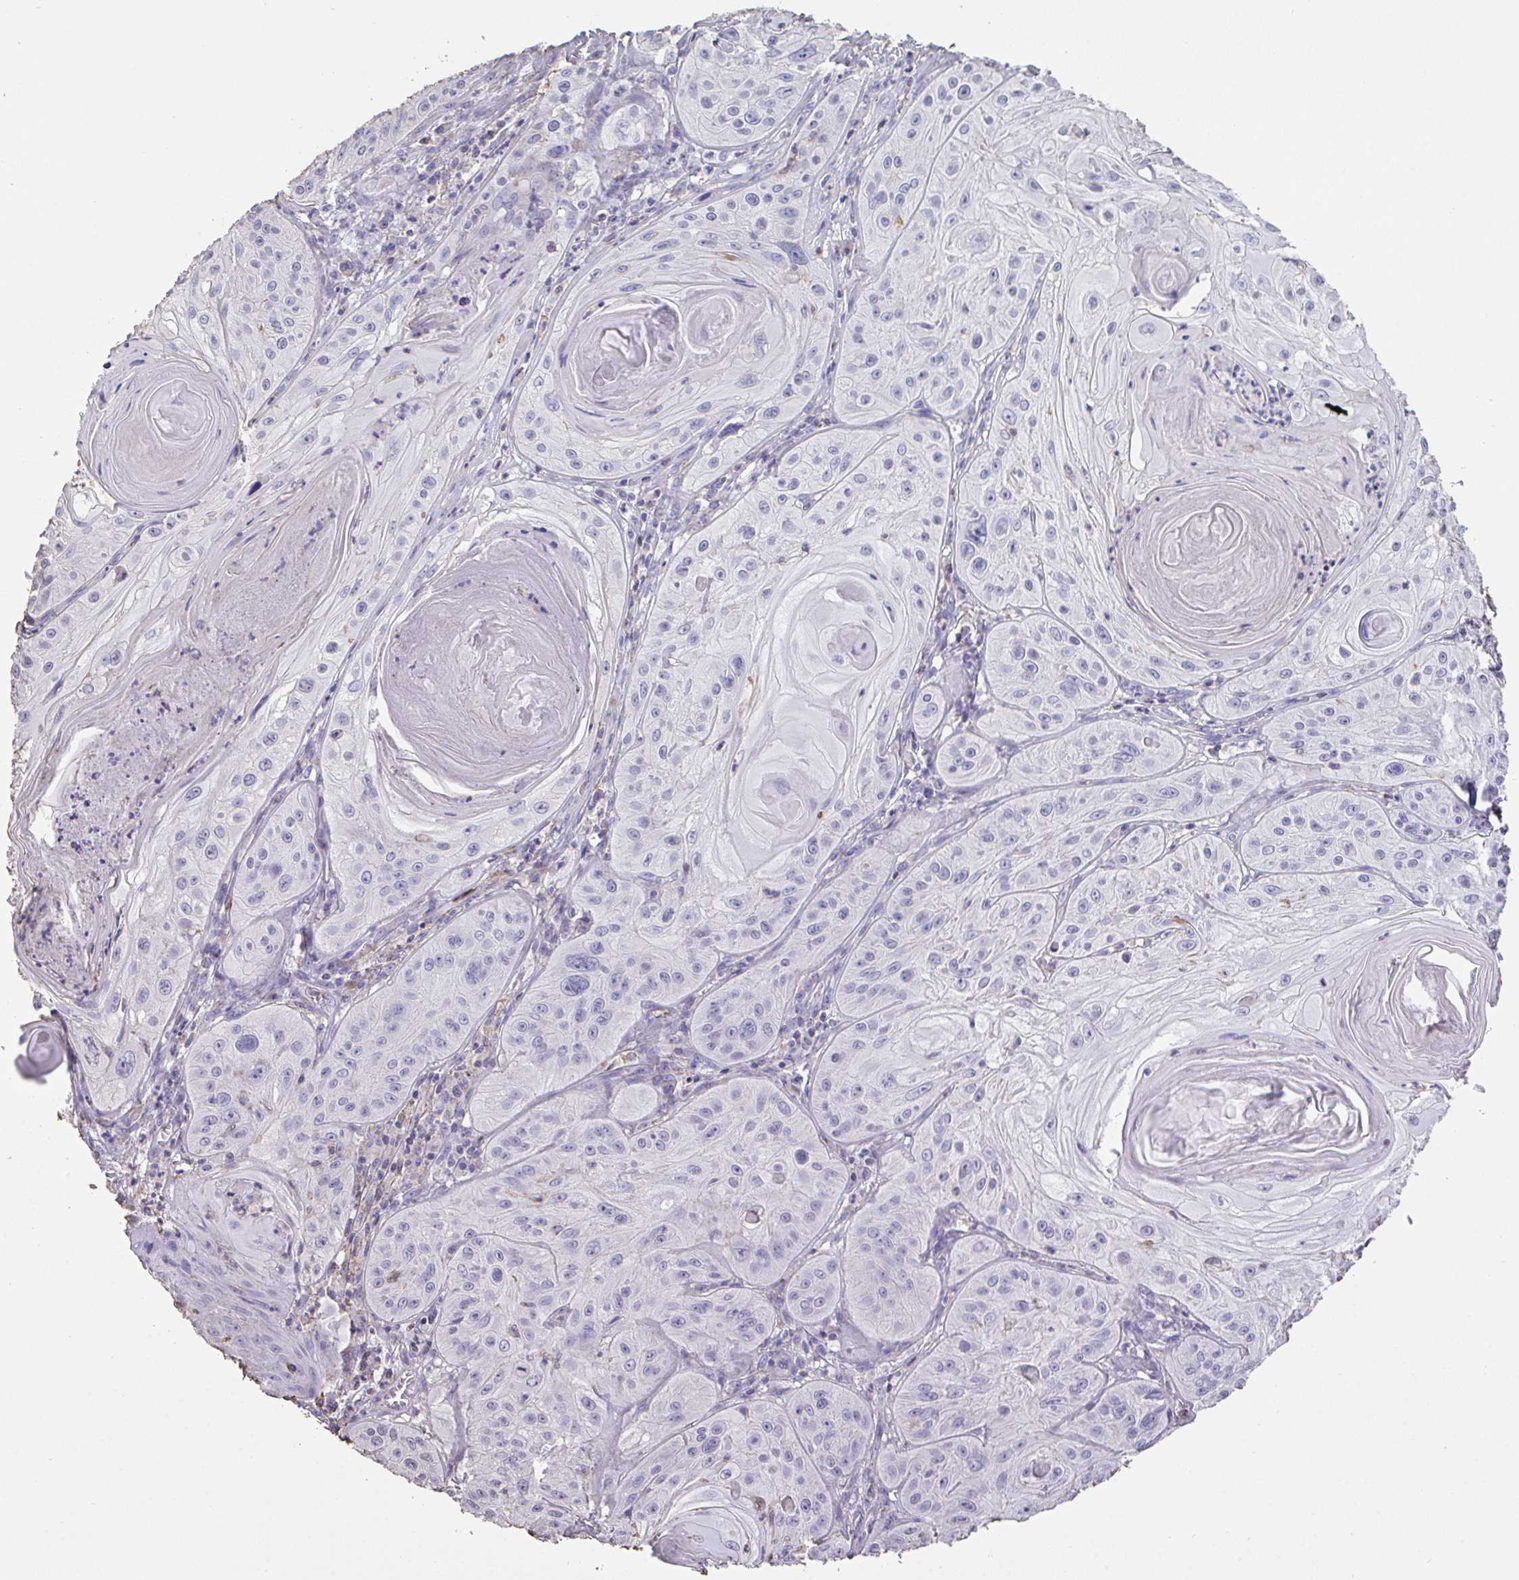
{"staining": {"intensity": "negative", "quantity": "none", "location": "none"}, "tissue": "skin cancer", "cell_type": "Tumor cells", "image_type": "cancer", "snomed": [{"axis": "morphology", "description": "Squamous cell carcinoma, NOS"}, {"axis": "topography", "description": "Skin"}], "caption": "Tumor cells show no significant protein positivity in skin squamous cell carcinoma. Brightfield microscopy of immunohistochemistry (IHC) stained with DAB (3,3'-diaminobenzidine) (brown) and hematoxylin (blue), captured at high magnification.", "gene": "IL23R", "patient": {"sex": "male", "age": 85}}